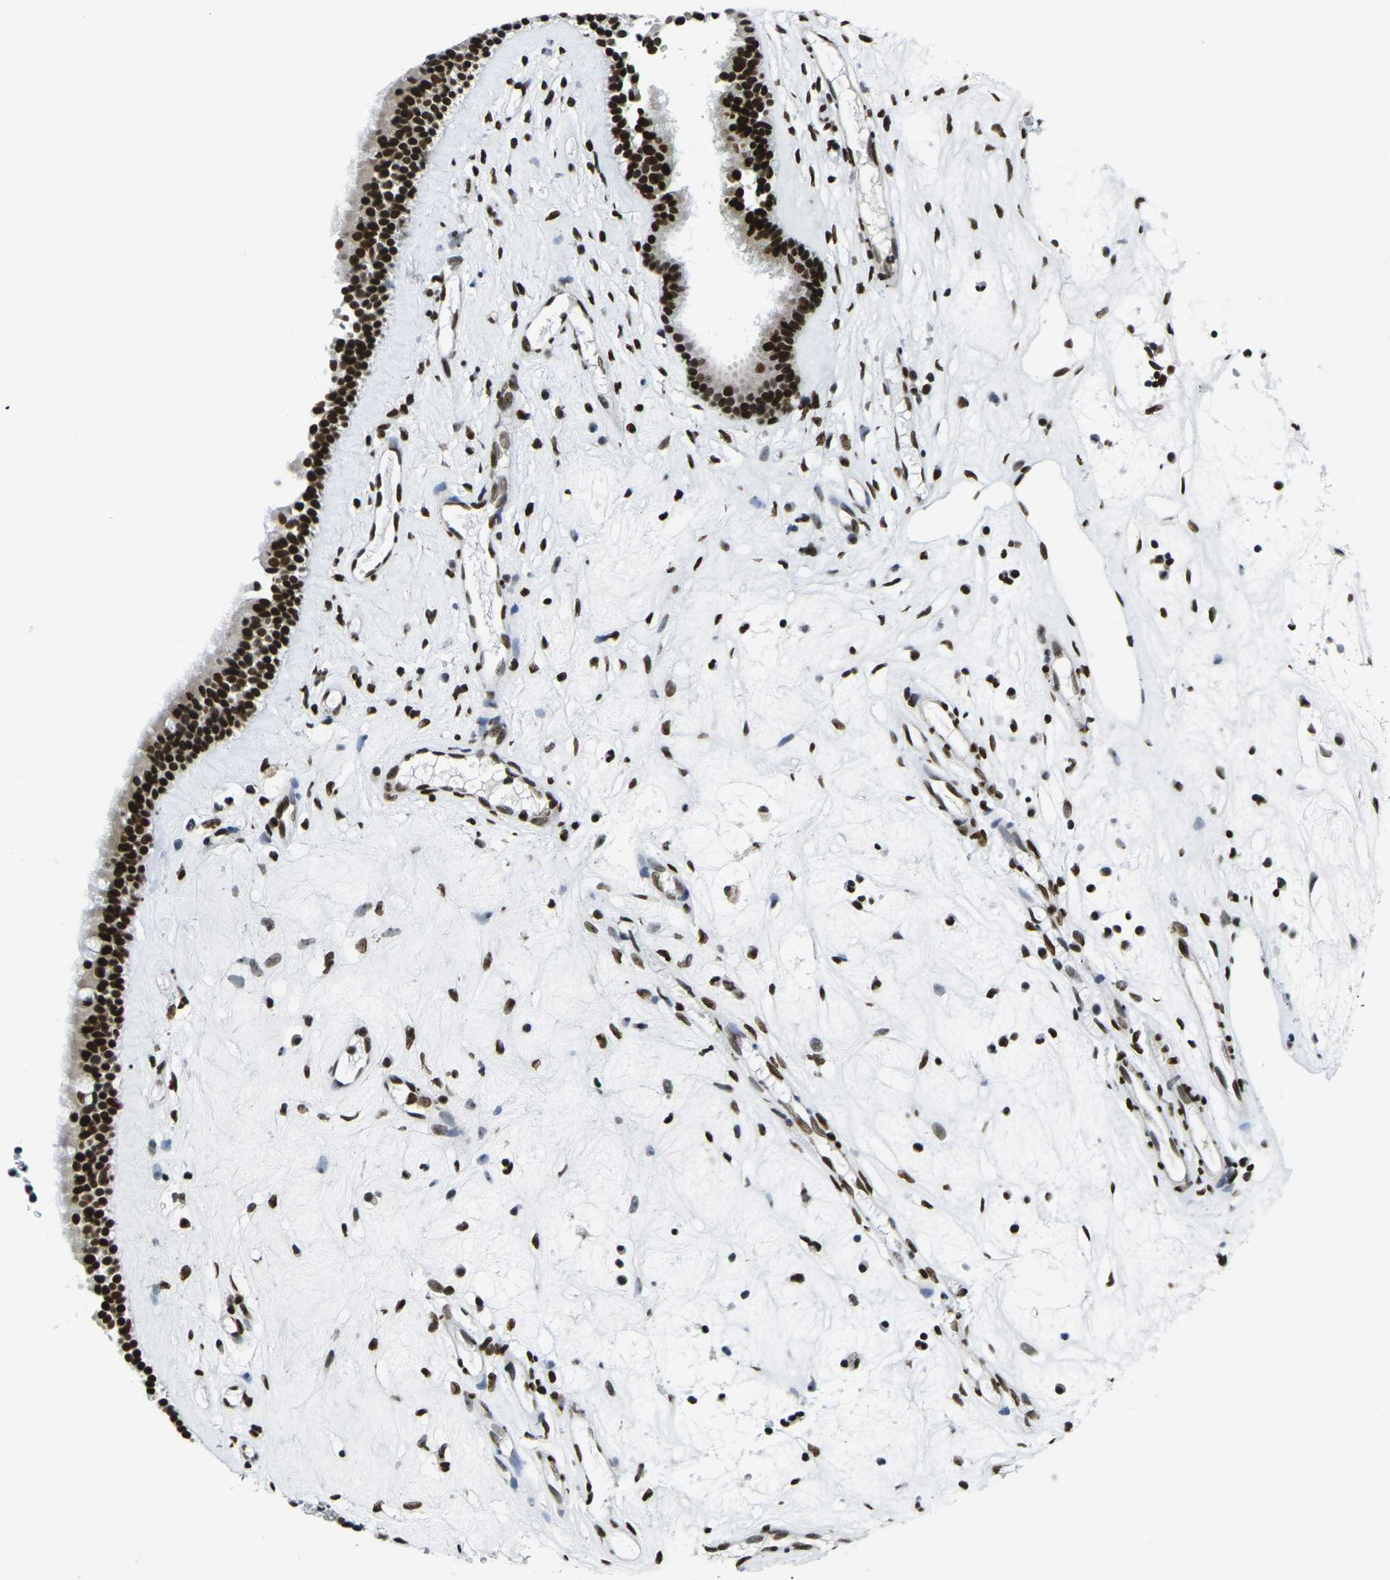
{"staining": {"intensity": "strong", "quantity": ">75%", "location": "nuclear"}, "tissue": "nasopharynx", "cell_type": "Respiratory epithelial cells", "image_type": "normal", "snomed": [{"axis": "morphology", "description": "Normal tissue, NOS"}, {"axis": "morphology", "description": "Inflammation, NOS"}, {"axis": "topography", "description": "Nasopharynx"}], "caption": "IHC photomicrograph of normal human nasopharynx stained for a protein (brown), which shows high levels of strong nuclear staining in approximately >75% of respiratory epithelial cells.", "gene": "H1", "patient": {"sex": "male", "age": 29}}